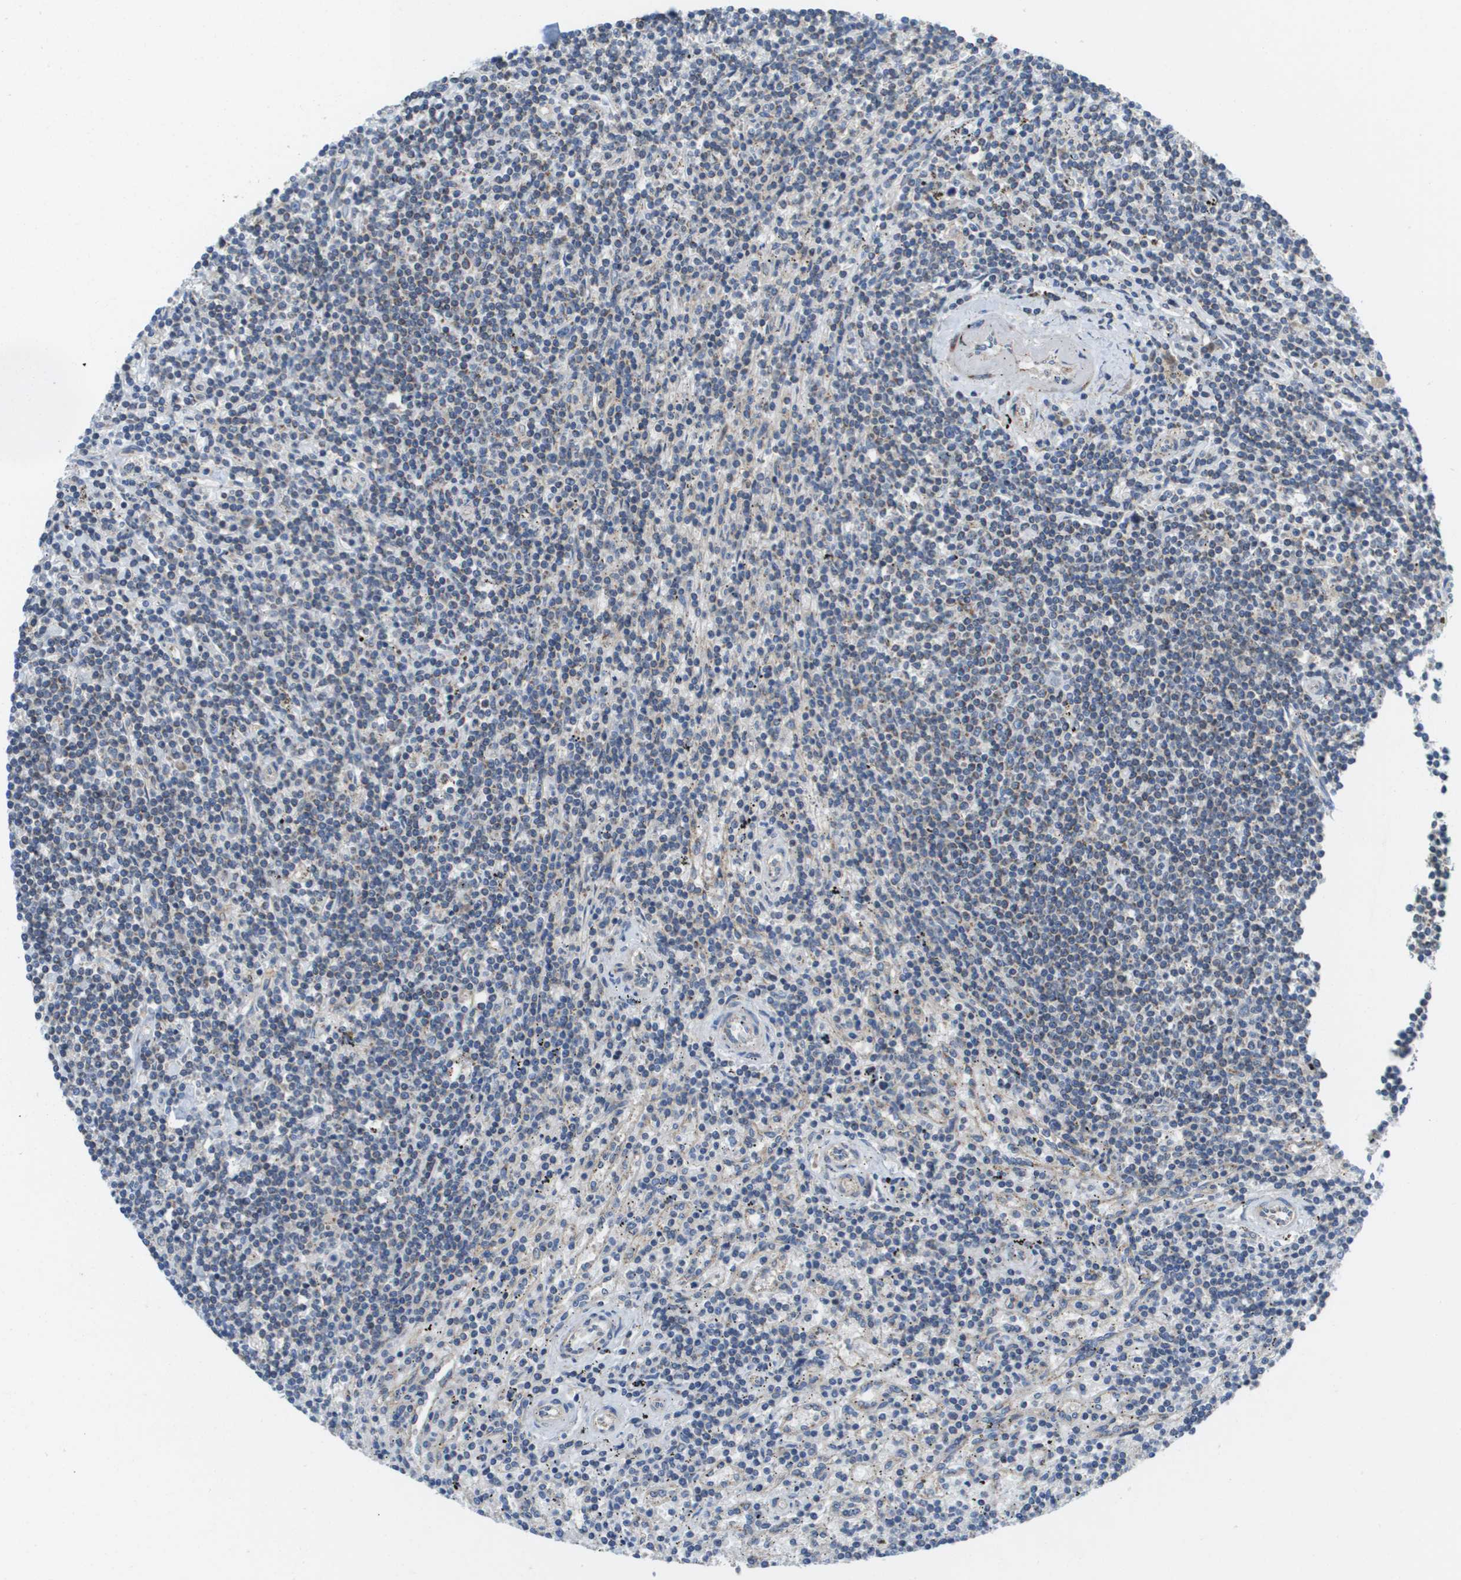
{"staining": {"intensity": "weak", "quantity": "<25%", "location": "cytoplasmic/membranous"}, "tissue": "lymphoma", "cell_type": "Tumor cells", "image_type": "cancer", "snomed": [{"axis": "morphology", "description": "Malignant lymphoma, non-Hodgkin's type, Low grade"}, {"axis": "topography", "description": "Spleen"}], "caption": "Histopathology image shows no protein expression in tumor cells of lymphoma tissue.", "gene": "FIS1", "patient": {"sex": "male", "age": 76}}